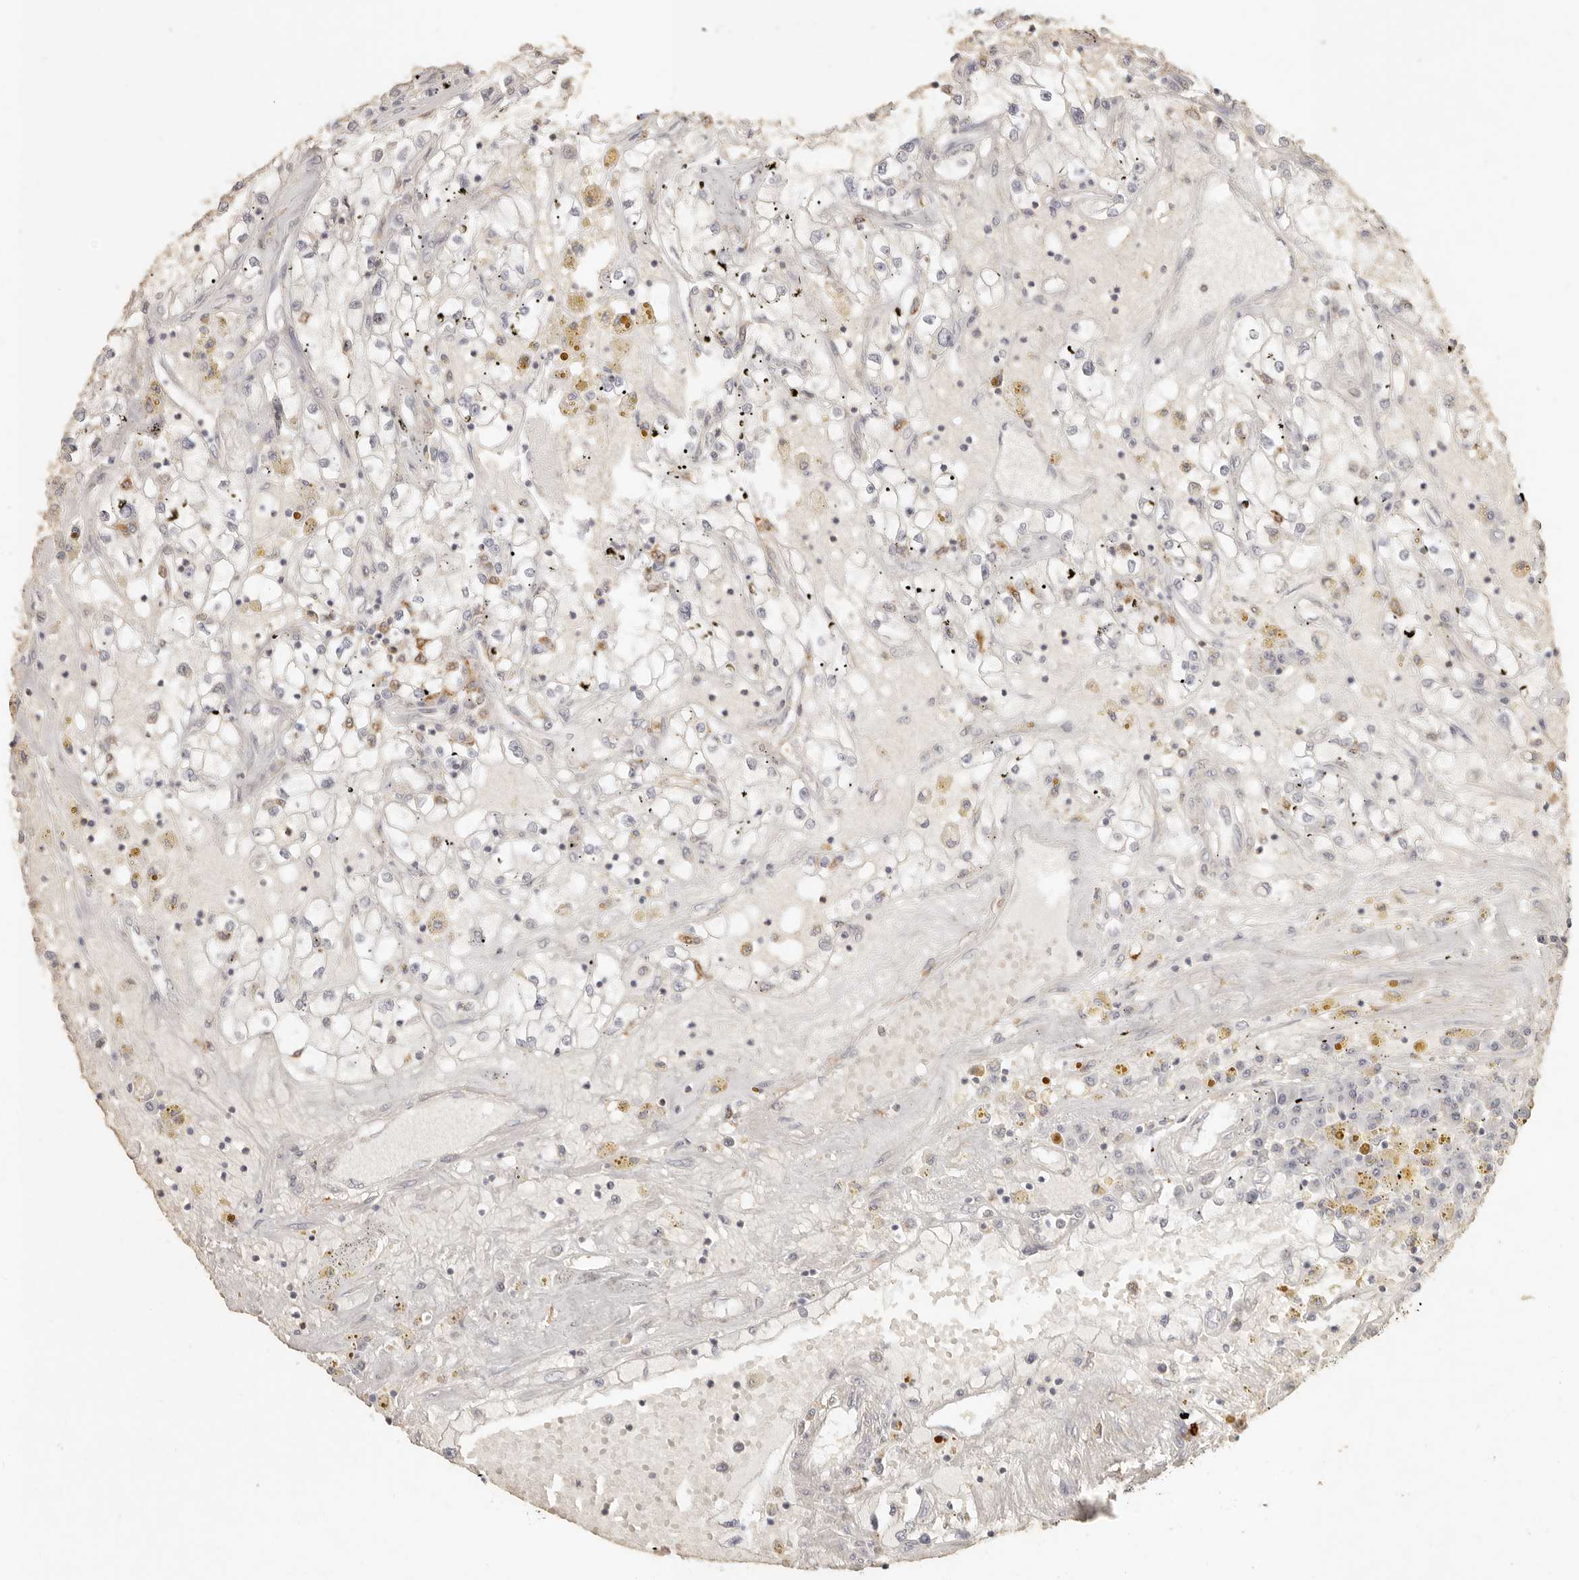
{"staining": {"intensity": "negative", "quantity": "none", "location": "none"}, "tissue": "renal cancer", "cell_type": "Tumor cells", "image_type": "cancer", "snomed": [{"axis": "morphology", "description": "Adenocarcinoma, NOS"}, {"axis": "topography", "description": "Kidney"}], "caption": "The photomicrograph shows no staining of tumor cells in renal adenocarcinoma. (DAB IHC with hematoxylin counter stain).", "gene": "NIBAN1", "patient": {"sex": "male", "age": 56}}